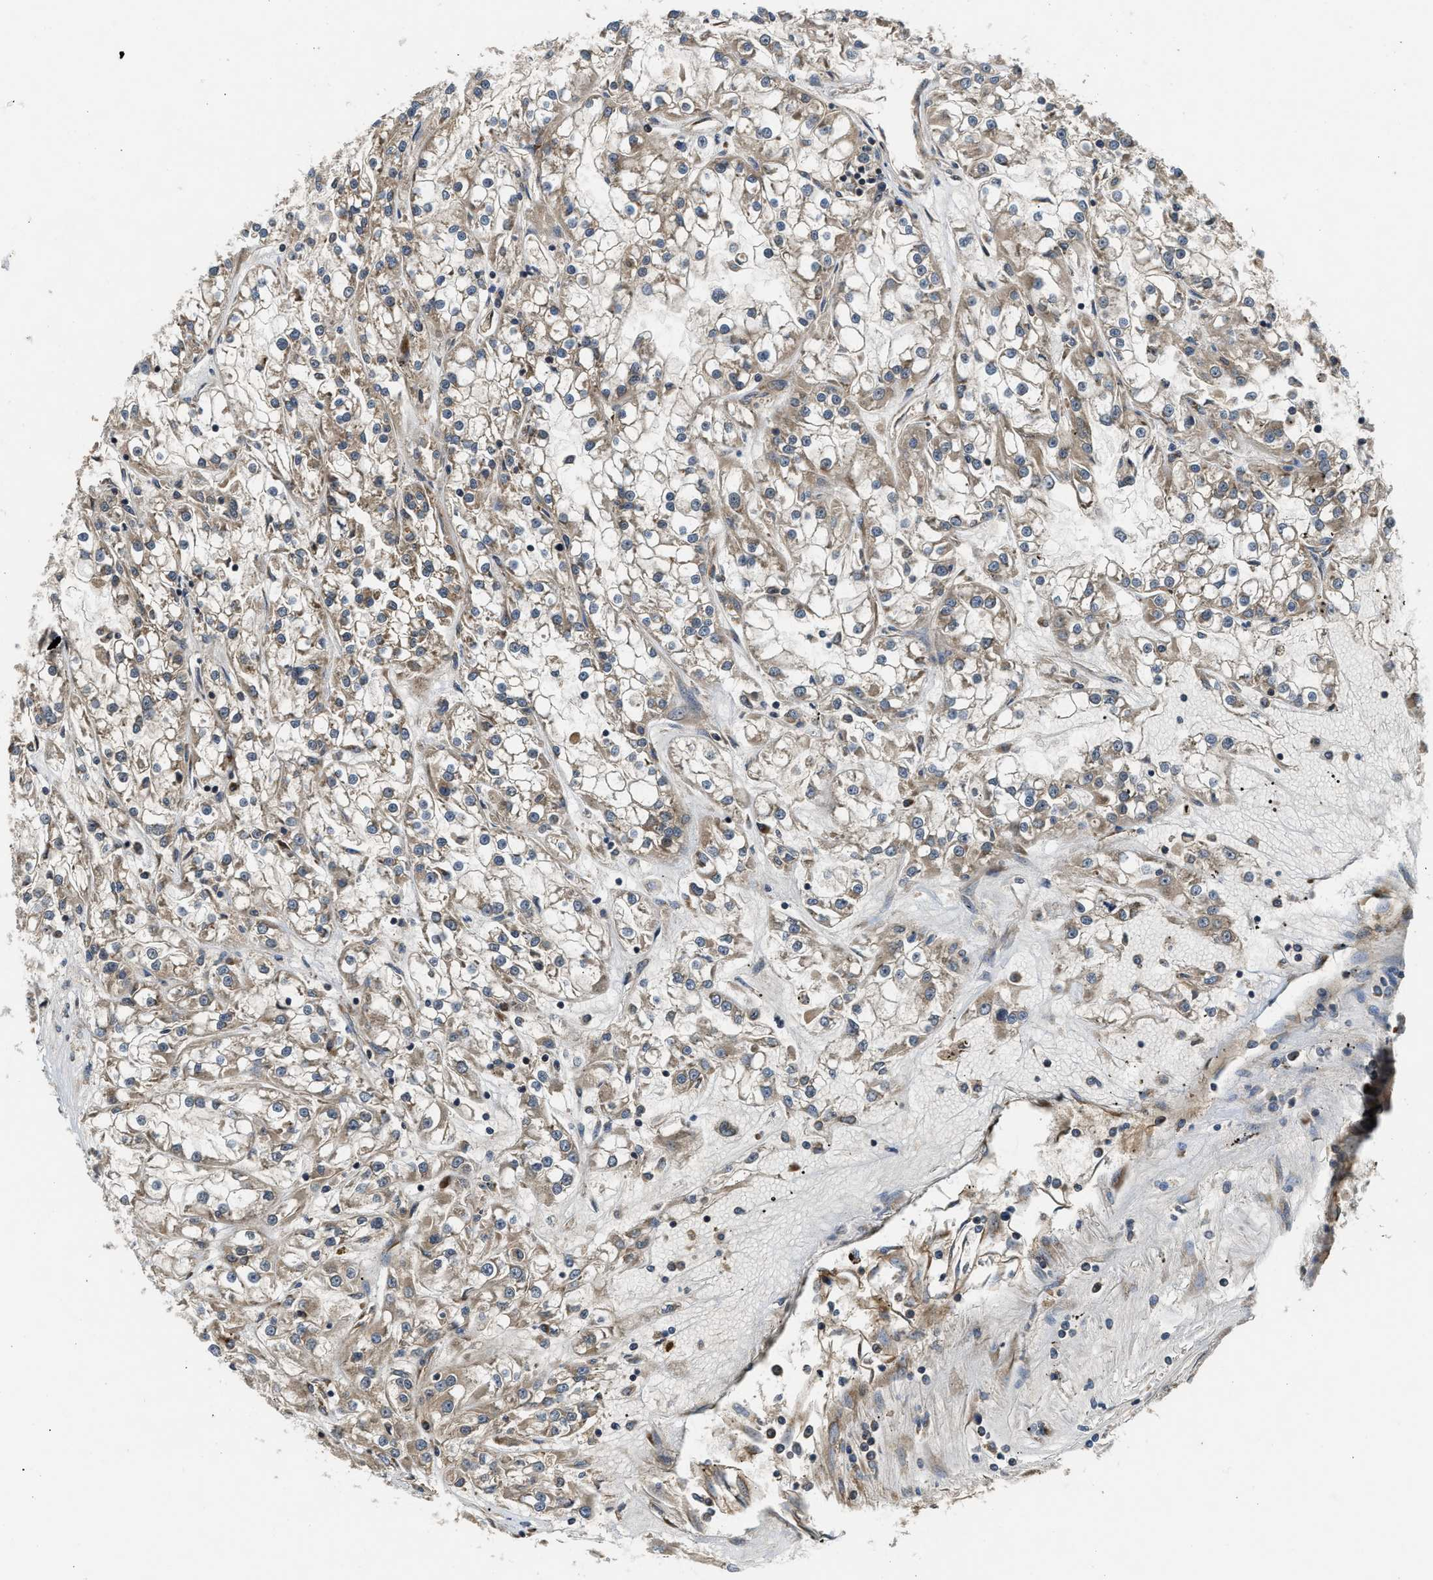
{"staining": {"intensity": "weak", "quantity": ">75%", "location": "cytoplasmic/membranous"}, "tissue": "renal cancer", "cell_type": "Tumor cells", "image_type": "cancer", "snomed": [{"axis": "morphology", "description": "Adenocarcinoma, NOS"}, {"axis": "topography", "description": "Kidney"}], "caption": "The immunohistochemical stain highlights weak cytoplasmic/membranous expression in tumor cells of renal cancer tissue.", "gene": "PNPLA8", "patient": {"sex": "female", "age": 52}}